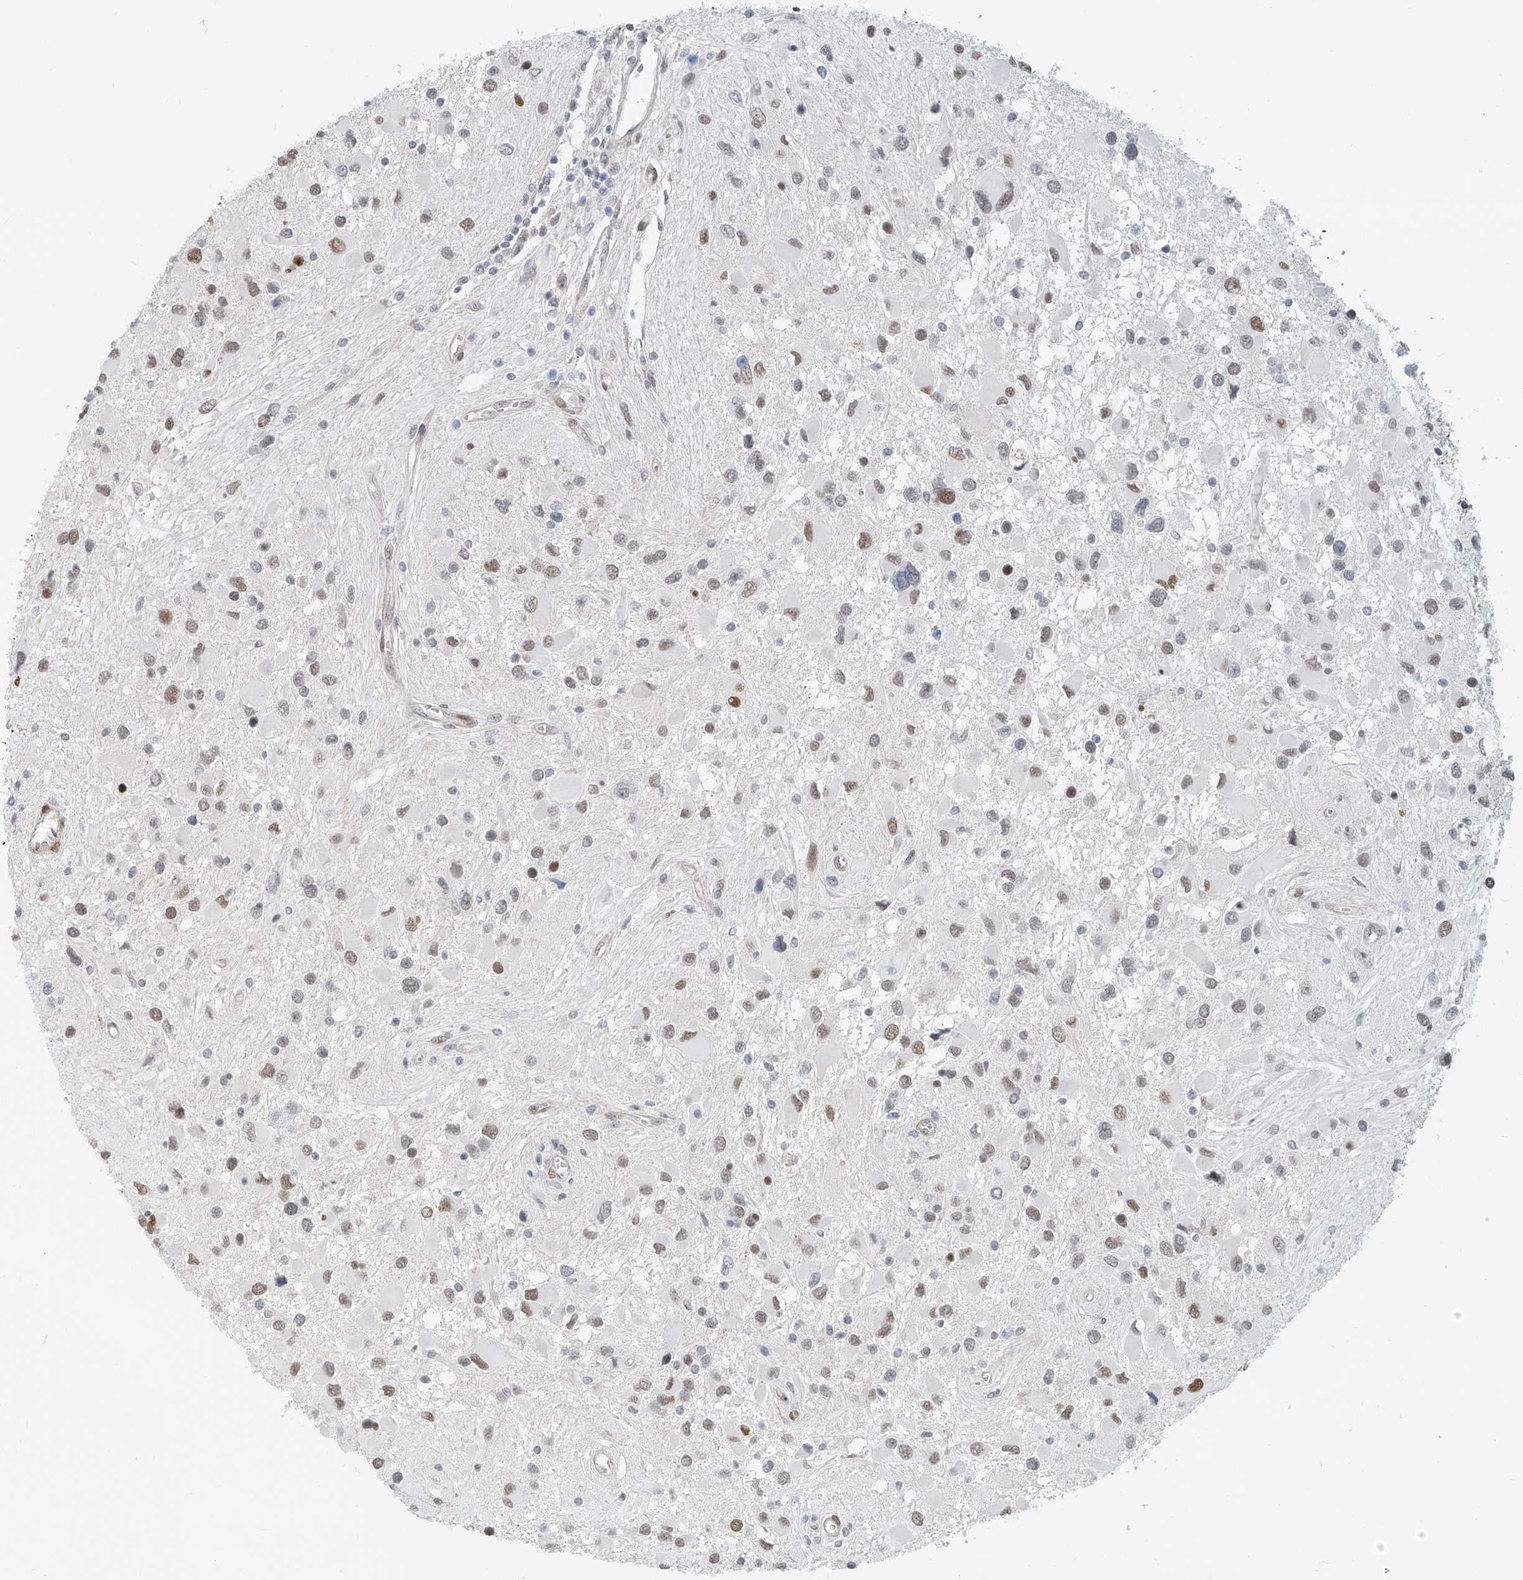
{"staining": {"intensity": "weak", "quantity": "25%-75%", "location": "nuclear"}, "tissue": "glioma", "cell_type": "Tumor cells", "image_type": "cancer", "snomed": [{"axis": "morphology", "description": "Glioma, malignant, High grade"}, {"axis": "topography", "description": "Brain"}], "caption": "Human malignant glioma (high-grade) stained with a brown dye exhibits weak nuclear positive expression in approximately 25%-75% of tumor cells.", "gene": "SASH1", "patient": {"sex": "male", "age": 53}}